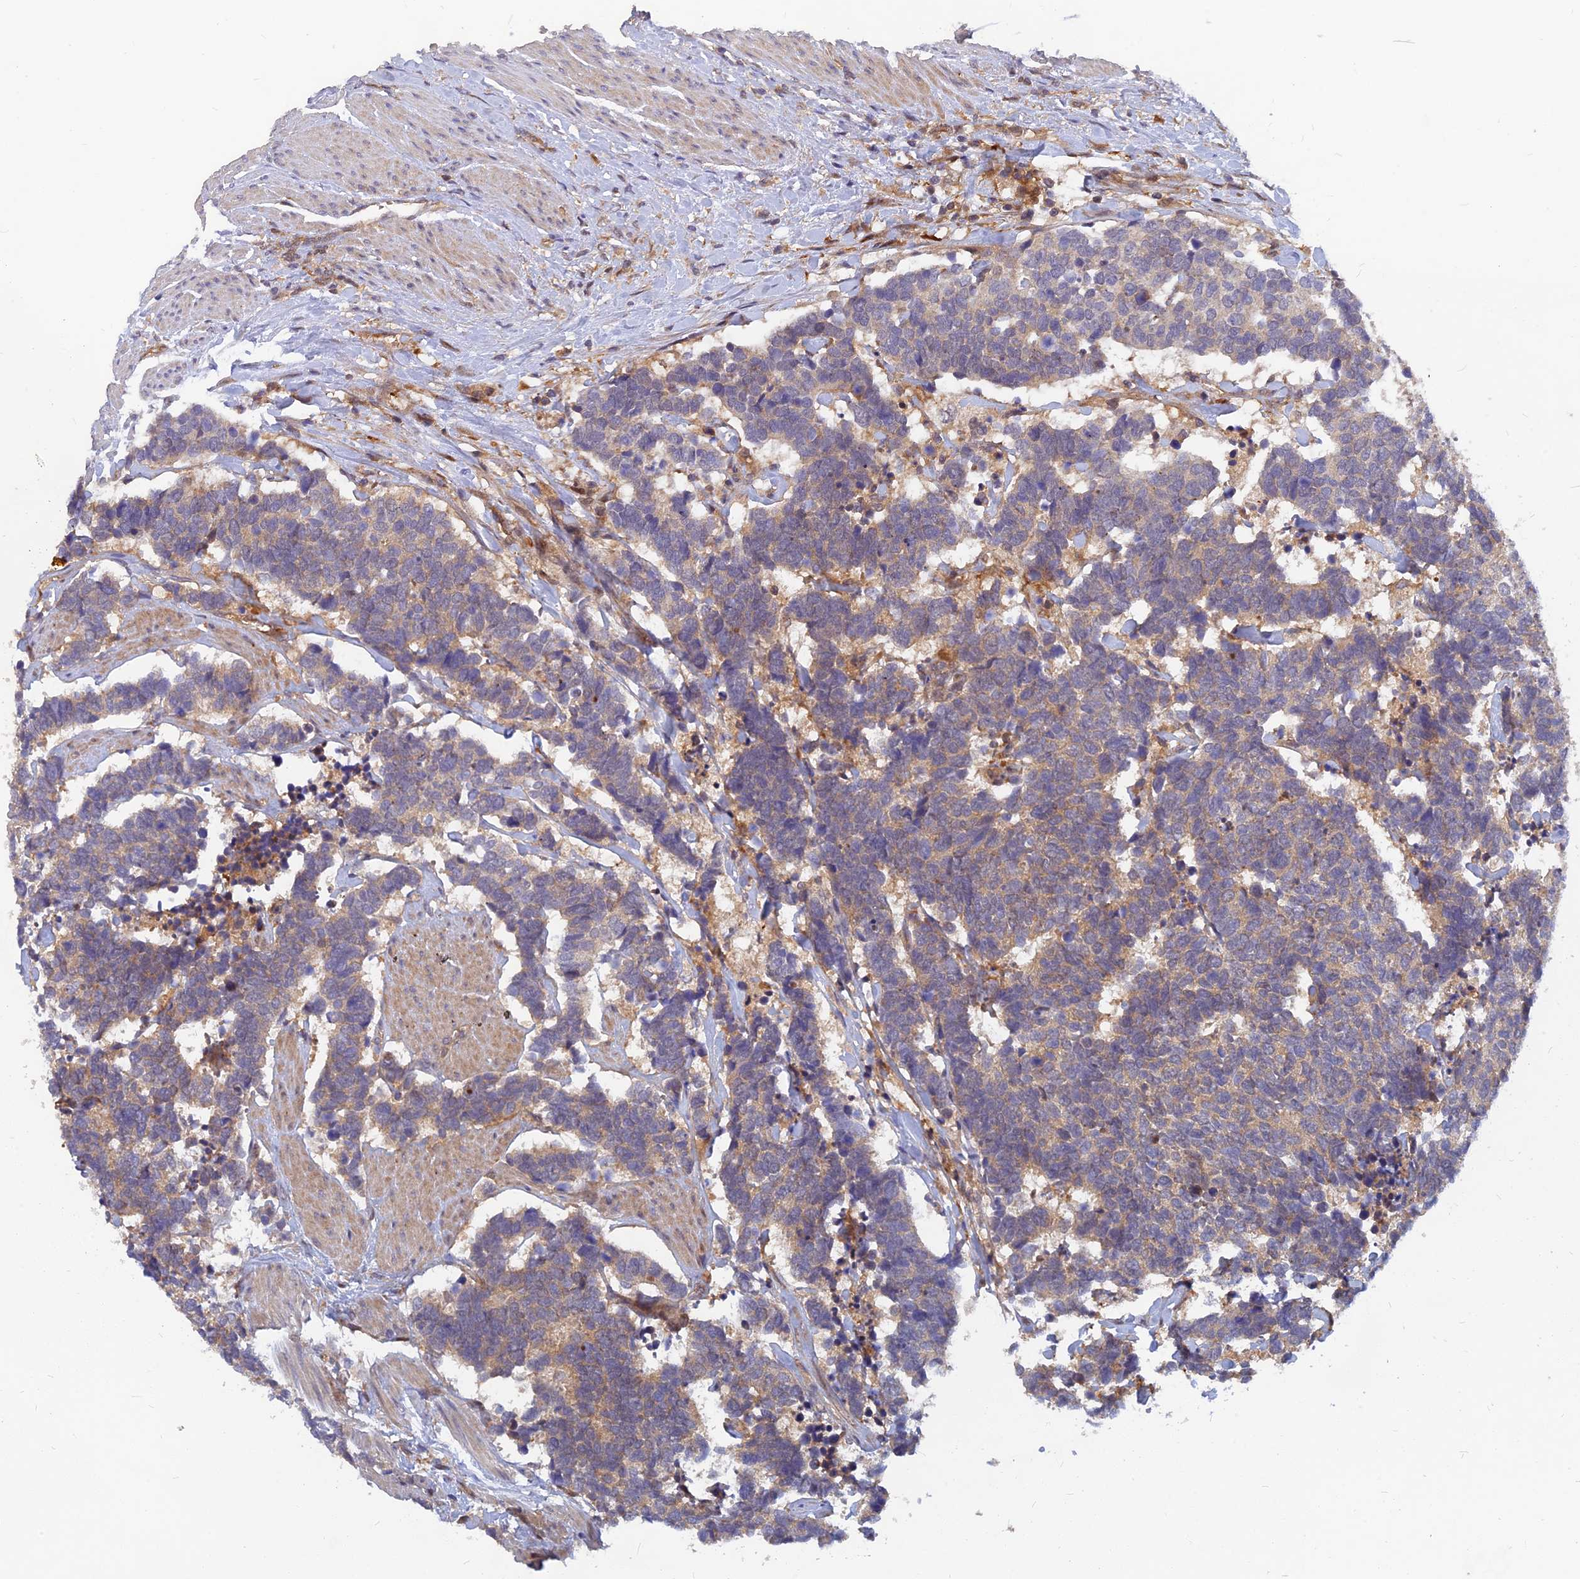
{"staining": {"intensity": "moderate", "quantity": "25%-75%", "location": "cytoplasmic/membranous"}, "tissue": "carcinoid", "cell_type": "Tumor cells", "image_type": "cancer", "snomed": [{"axis": "morphology", "description": "Carcinoma, NOS"}, {"axis": "morphology", "description": "Carcinoid, malignant, NOS"}, {"axis": "topography", "description": "Urinary bladder"}], "caption": "Human carcinoid stained with a brown dye demonstrates moderate cytoplasmic/membranous positive staining in approximately 25%-75% of tumor cells.", "gene": "ARL2BP", "patient": {"sex": "male", "age": 57}}